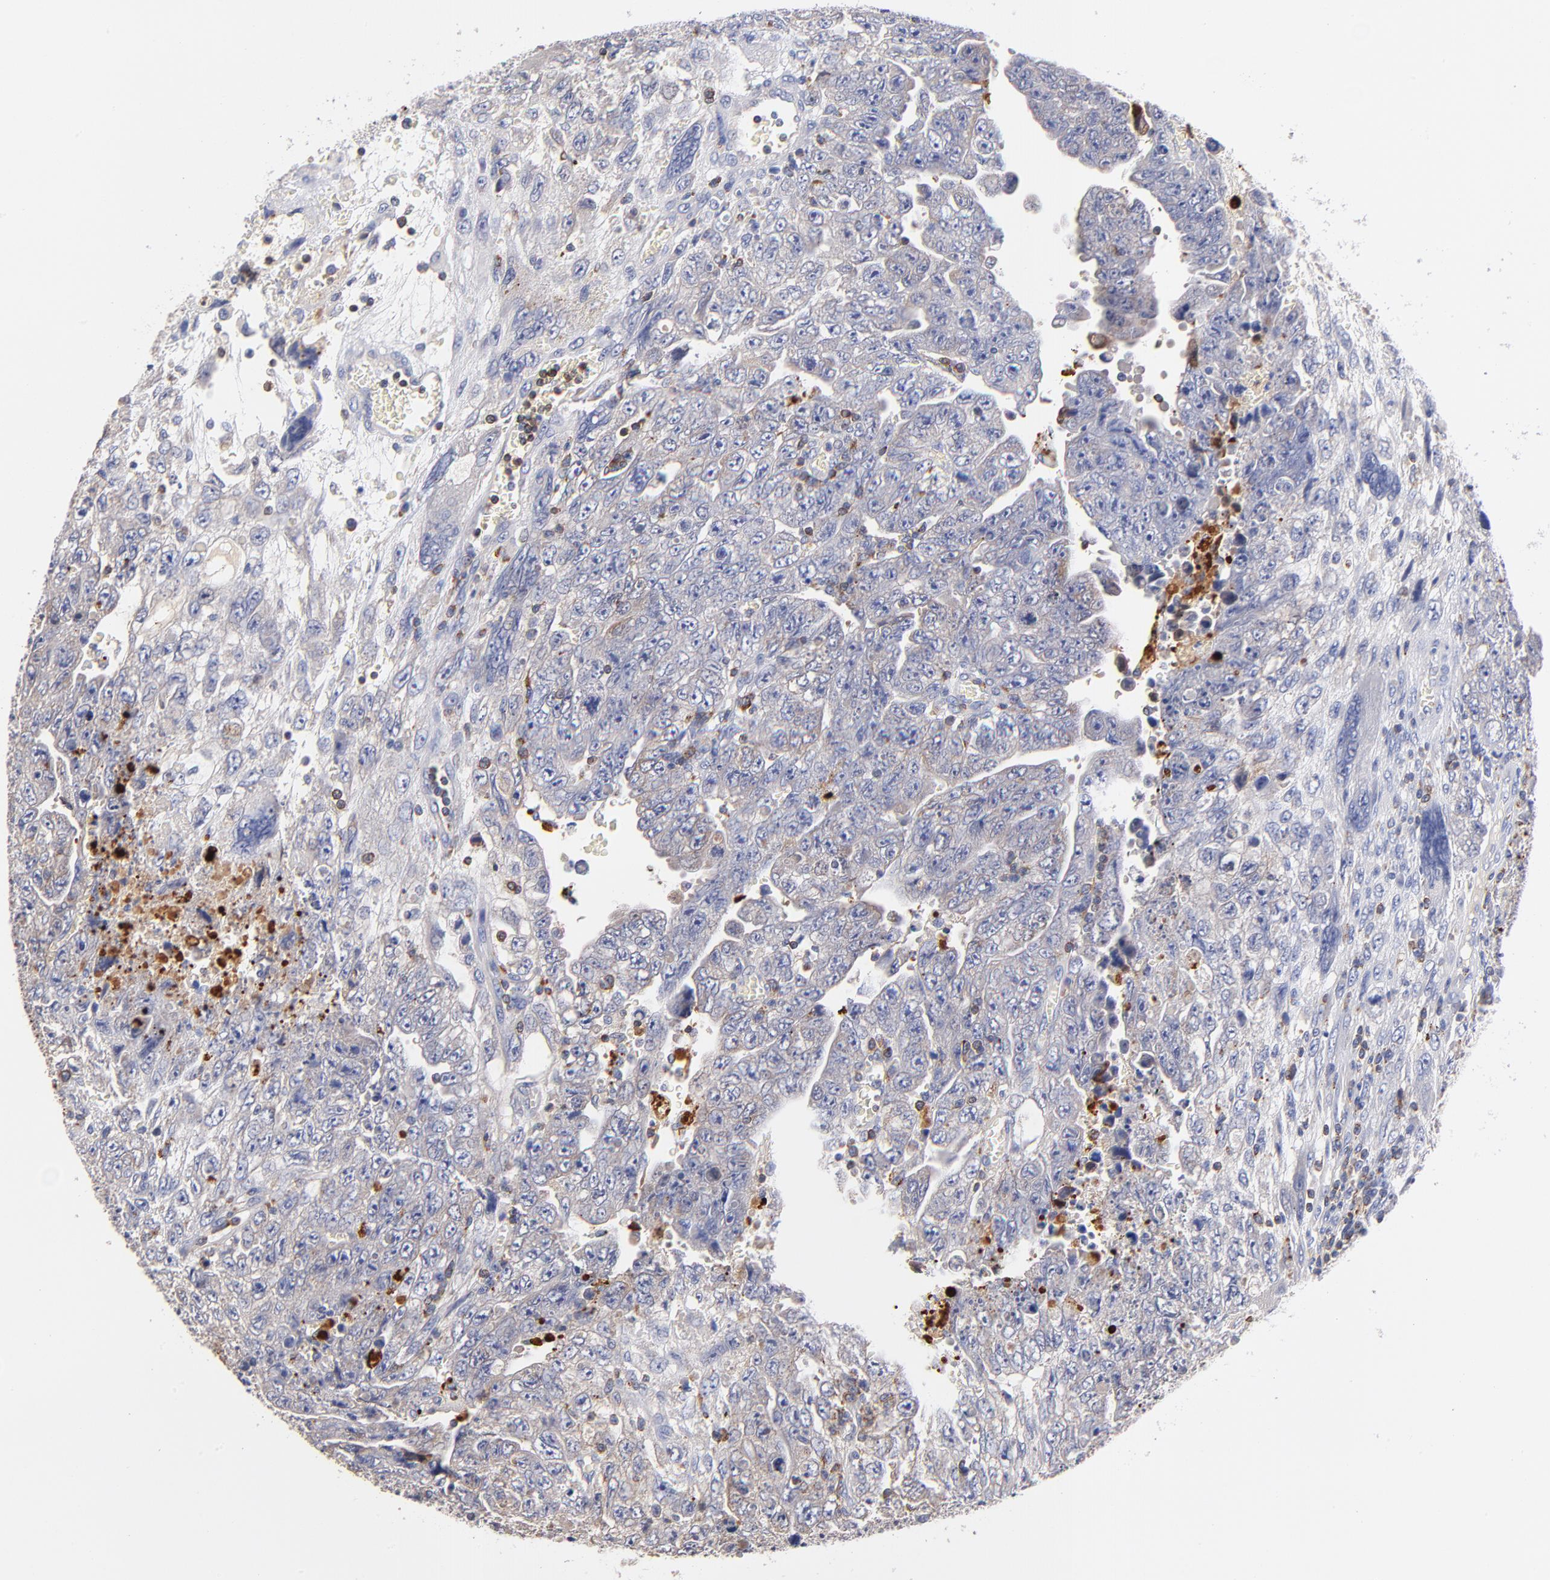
{"staining": {"intensity": "negative", "quantity": "none", "location": "none"}, "tissue": "testis cancer", "cell_type": "Tumor cells", "image_type": "cancer", "snomed": [{"axis": "morphology", "description": "Carcinoma, Embryonal, NOS"}, {"axis": "topography", "description": "Testis"}], "caption": "Immunohistochemistry photomicrograph of neoplastic tissue: embryonal carcinoma (testis) stained with DAB (3,3'-diaminobenzidine) demonstrates no significant protein expression in tumor cells.", "gene": "KREMEN2", "patient": {"sex": "male", "age": 28}}